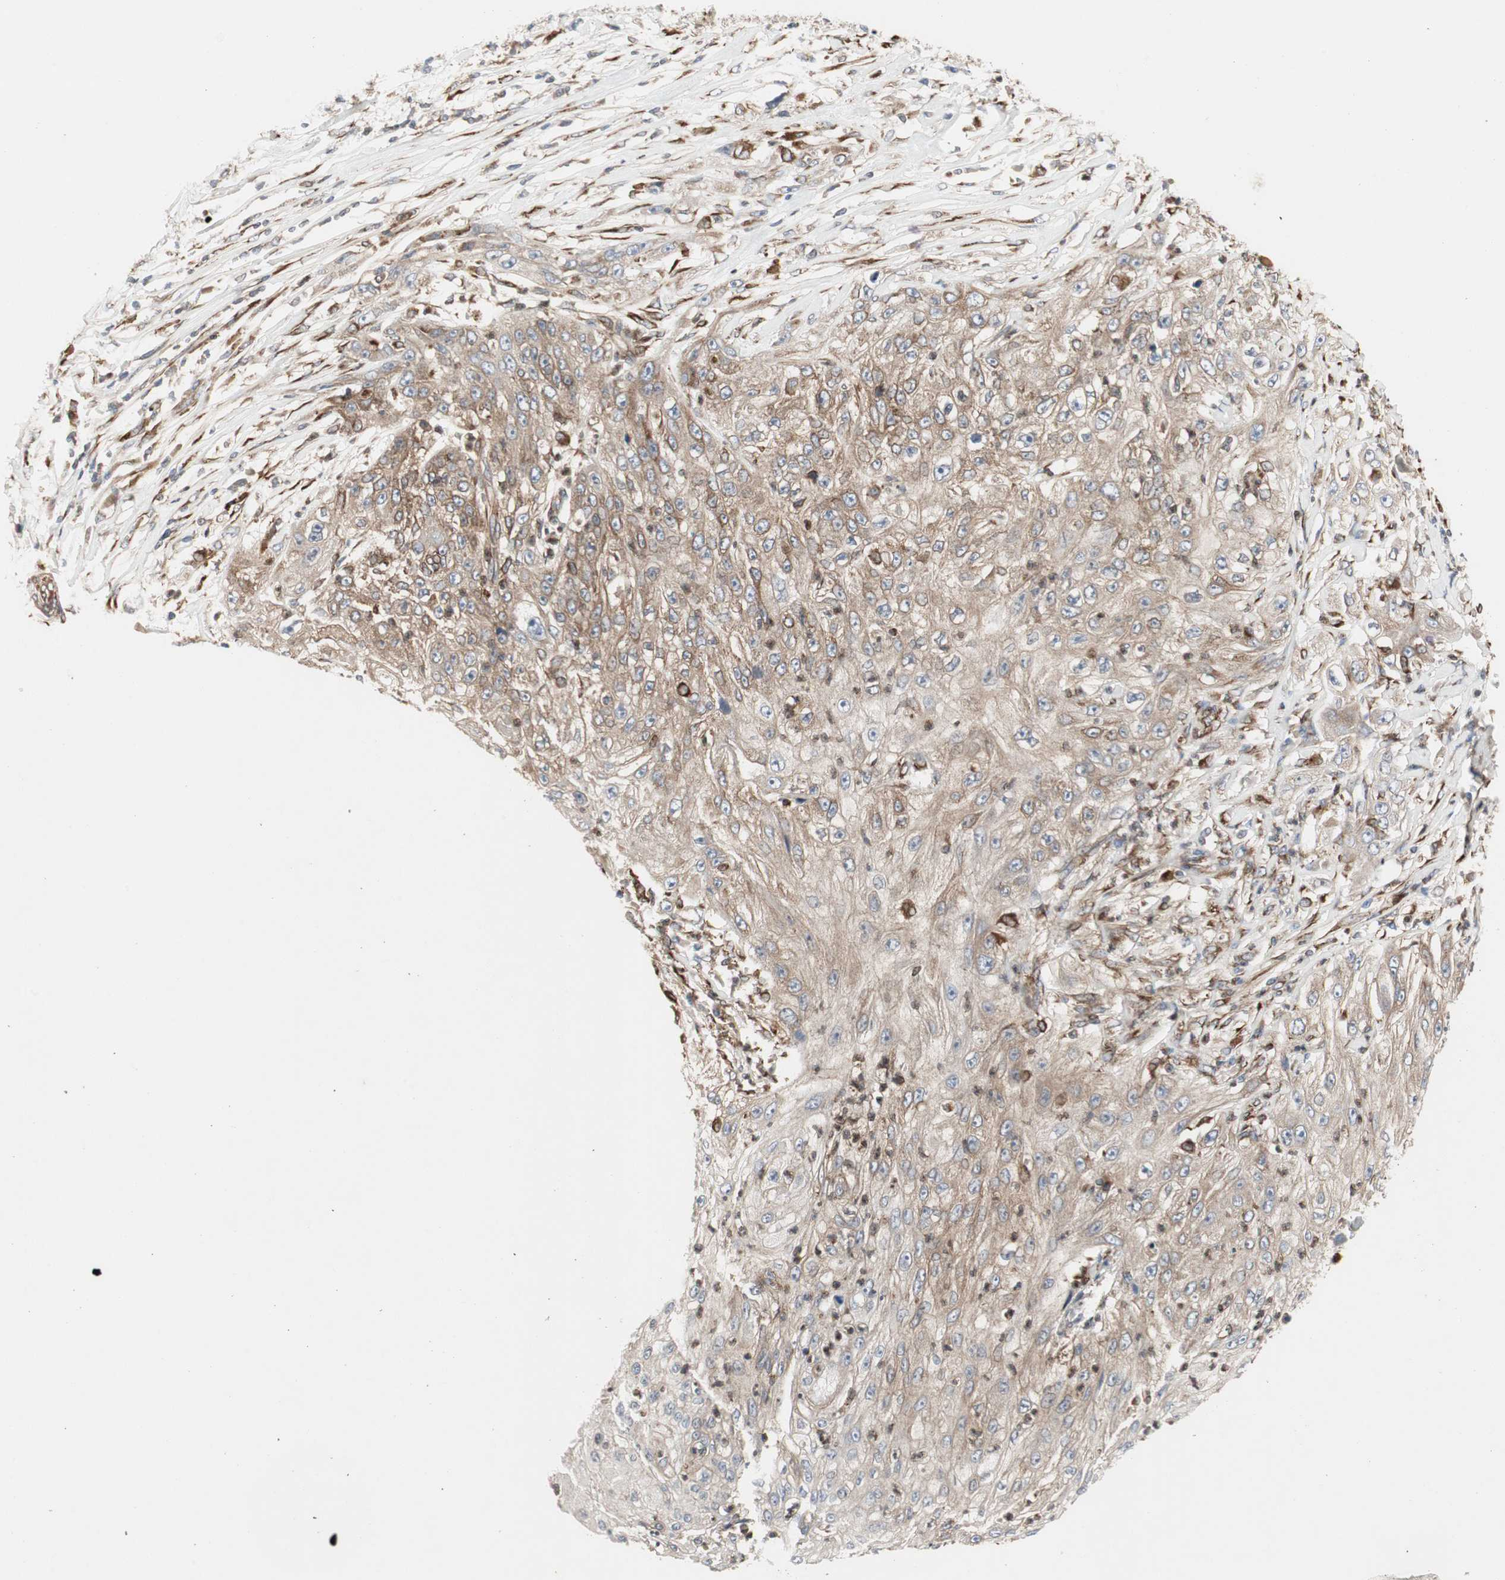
{"staining": {"intensity": "moderate", "quantity": ">75%", "location": "cytoplasmic/membranous"}, "tissue": "lung cancer", "cell_type": "Tumor cells", "image_type": "cancer", "snomed": [{"axis": "morphology", "description": "Inflammation, NOS"}, {"axis": "morphology", "description": "Squamous cell carcinoma, NOS"}, {"axis": "topography", "description": "Lymph node"}, {"axis": "topography", "description": "Soft tissue"}, {"axis": "topography", "description": "Lung"}], "caption": "Protein expression analysis of human lung squamous cell carcinoma reveals moderate cytoplasmic/membranous staining in approximately >75% of tumor cells. (DAB (3,3'-diaminobenzidine) = brown stain, brightfield microscopy at high magnification).", "gene": "H6PD", "patient": {"sex": "male", "age": 66}}